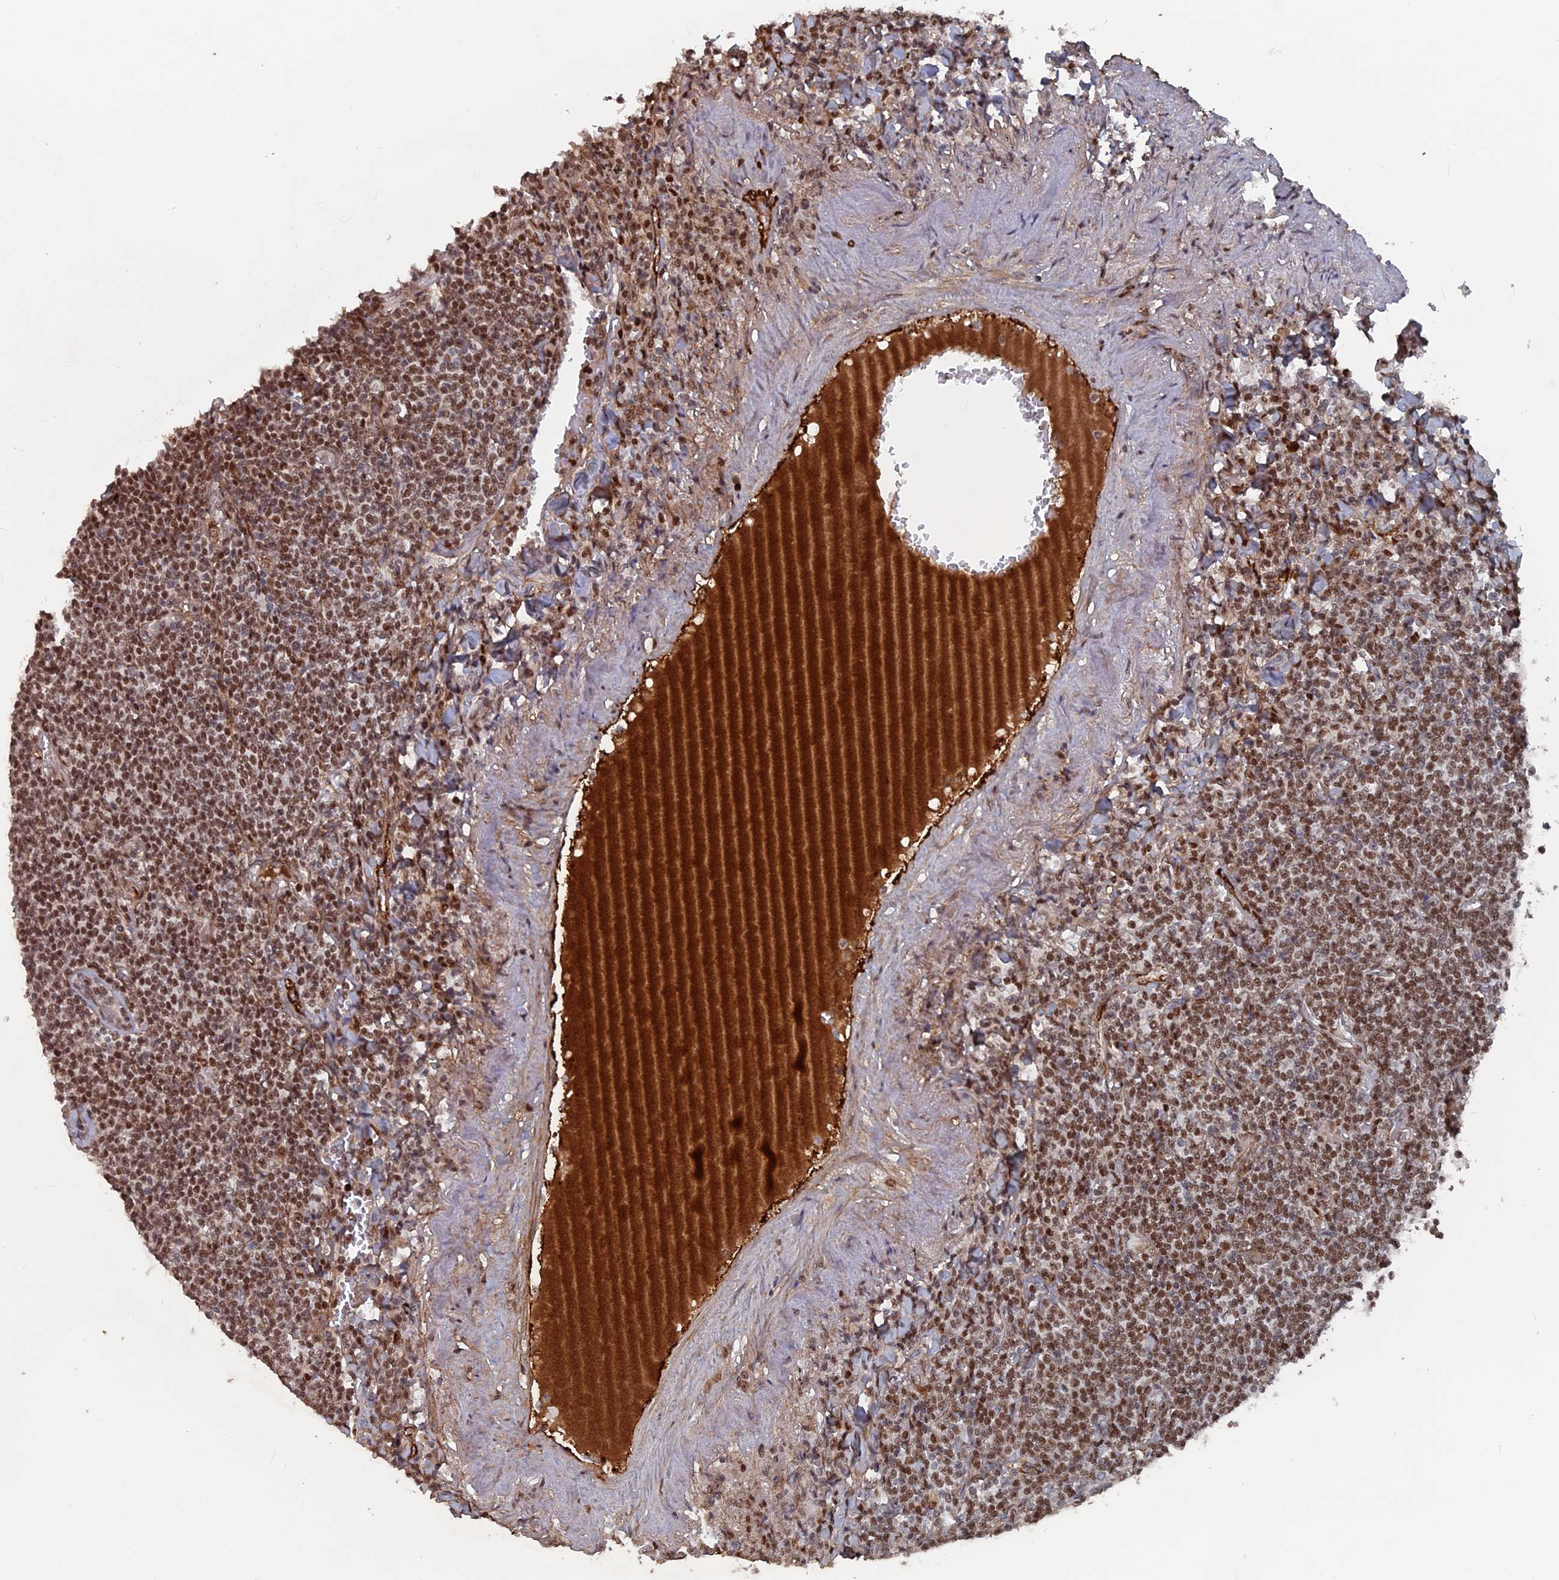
{"staining": {"intensity": "moderate", "quantity": ">75%", "location": "nuclear"}, "tissue": "lymphoma", "cell_type": "Tumor cells", "image_type": "cancer", "snomed": [{"axis": "morphology", "description": "Malignant lymphoma, non-Hodgkin's type, Low grade"}, {"axis": "topography", "description": "Lung"}], "caption": "The image reveals immunohistochemical staining of low-grade malignant lymphoma, non-Hodgkin's type. There is moderate nuclear positivity is appreciated in about >75% of tumor cells. Using DAB (3,3'-diaminobenzidine) (brown) and hematoxylin (blue) stains, captured at high magnification using brightfield microscopy.", "gene": "SH3D21", "patient": {"sex": "female", "age": 71}}